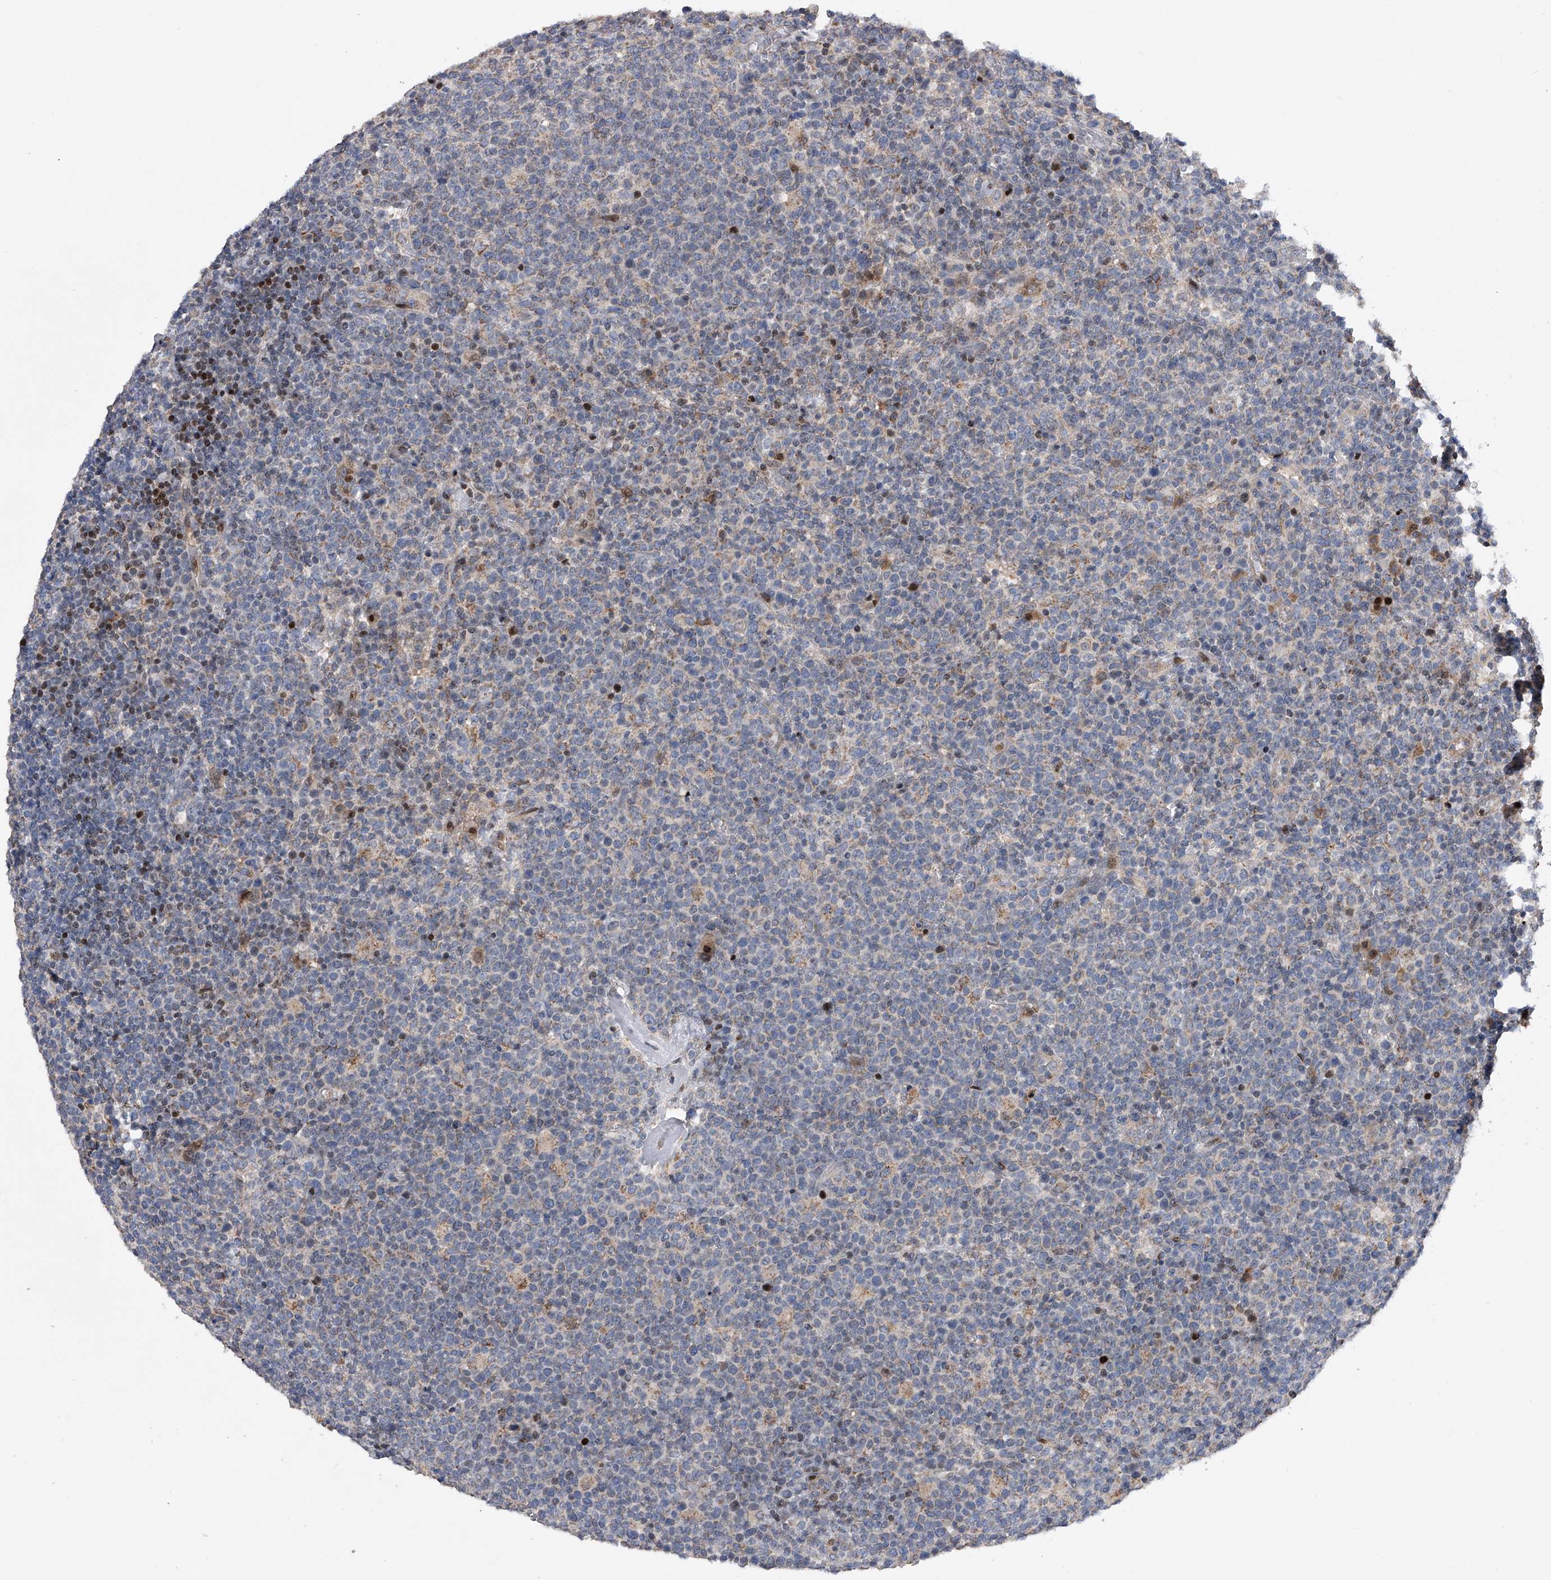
{"staining": {"intensity": "negative", "quantity": "none", "location": "none"}, "tissue": "lymphoma", "cell_type": "Tumor cells", "image_type": "cancer", "snomed": [{"axis": "morphology", "description": "Malignant lymphoma, non-Hodgkin's type, High grade"}, {"axis": "topography", "description": "Lymph node"}], "caption": "A histopathology image of human high-grade malignant lymphoma, non-Hodgkin's type is negative for staining in tumor cells. Brightfield microscopy of immunohistochemistry stained with DAB (brown) and hematoxylin (blue), captured at high magnification.", "gene": "CDH12", "patient": {"sex": "male", "age": 61}}